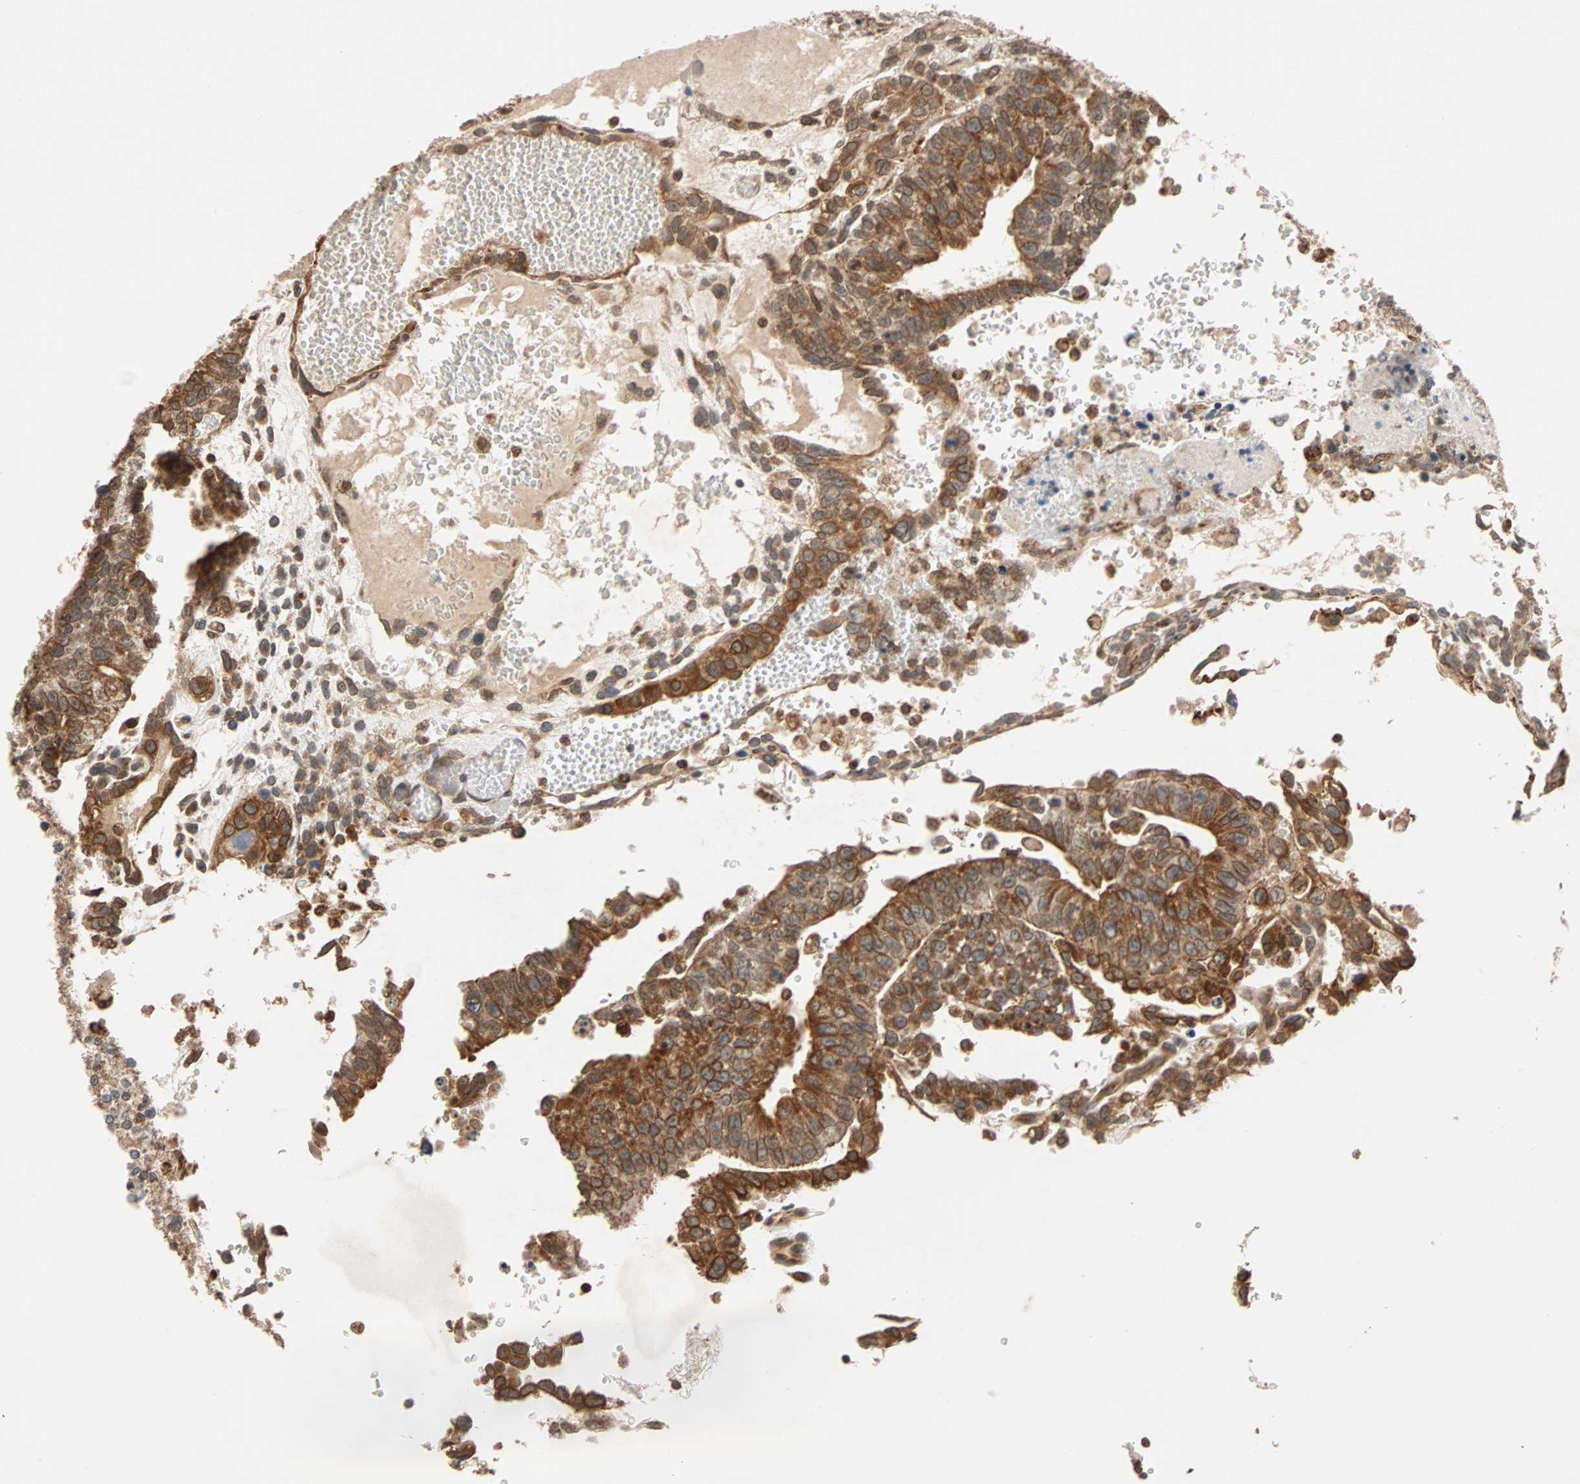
{"staining": {"intensity": "moderate", "quantity": ">75%", "location": "cytoplasmic/membranous"}, "tissue": "testis cancer", "cell_type": "Tumor cells", "image_type": "cancer", "snomed": [{"axis": "morphology", "description": "Seminoma, NOS"}, {"axis": "morphology", "description": "Carcinoma, Embryonal, NOS"}, {"axis": "topography", "description": "Testis"}], "caption": "Testis cancer (embryonal carcinoma) stained with DAB (3,3'-diaminobenzidine) immunohistochemistry (IHC) displays medium levels of moderate cytoplasmic/membranous expression in approximately >75% of tumor cells. Nuclei are stained in blue.", "gene": "AUP1", "patient": {"sex": "male", "age": 52}}